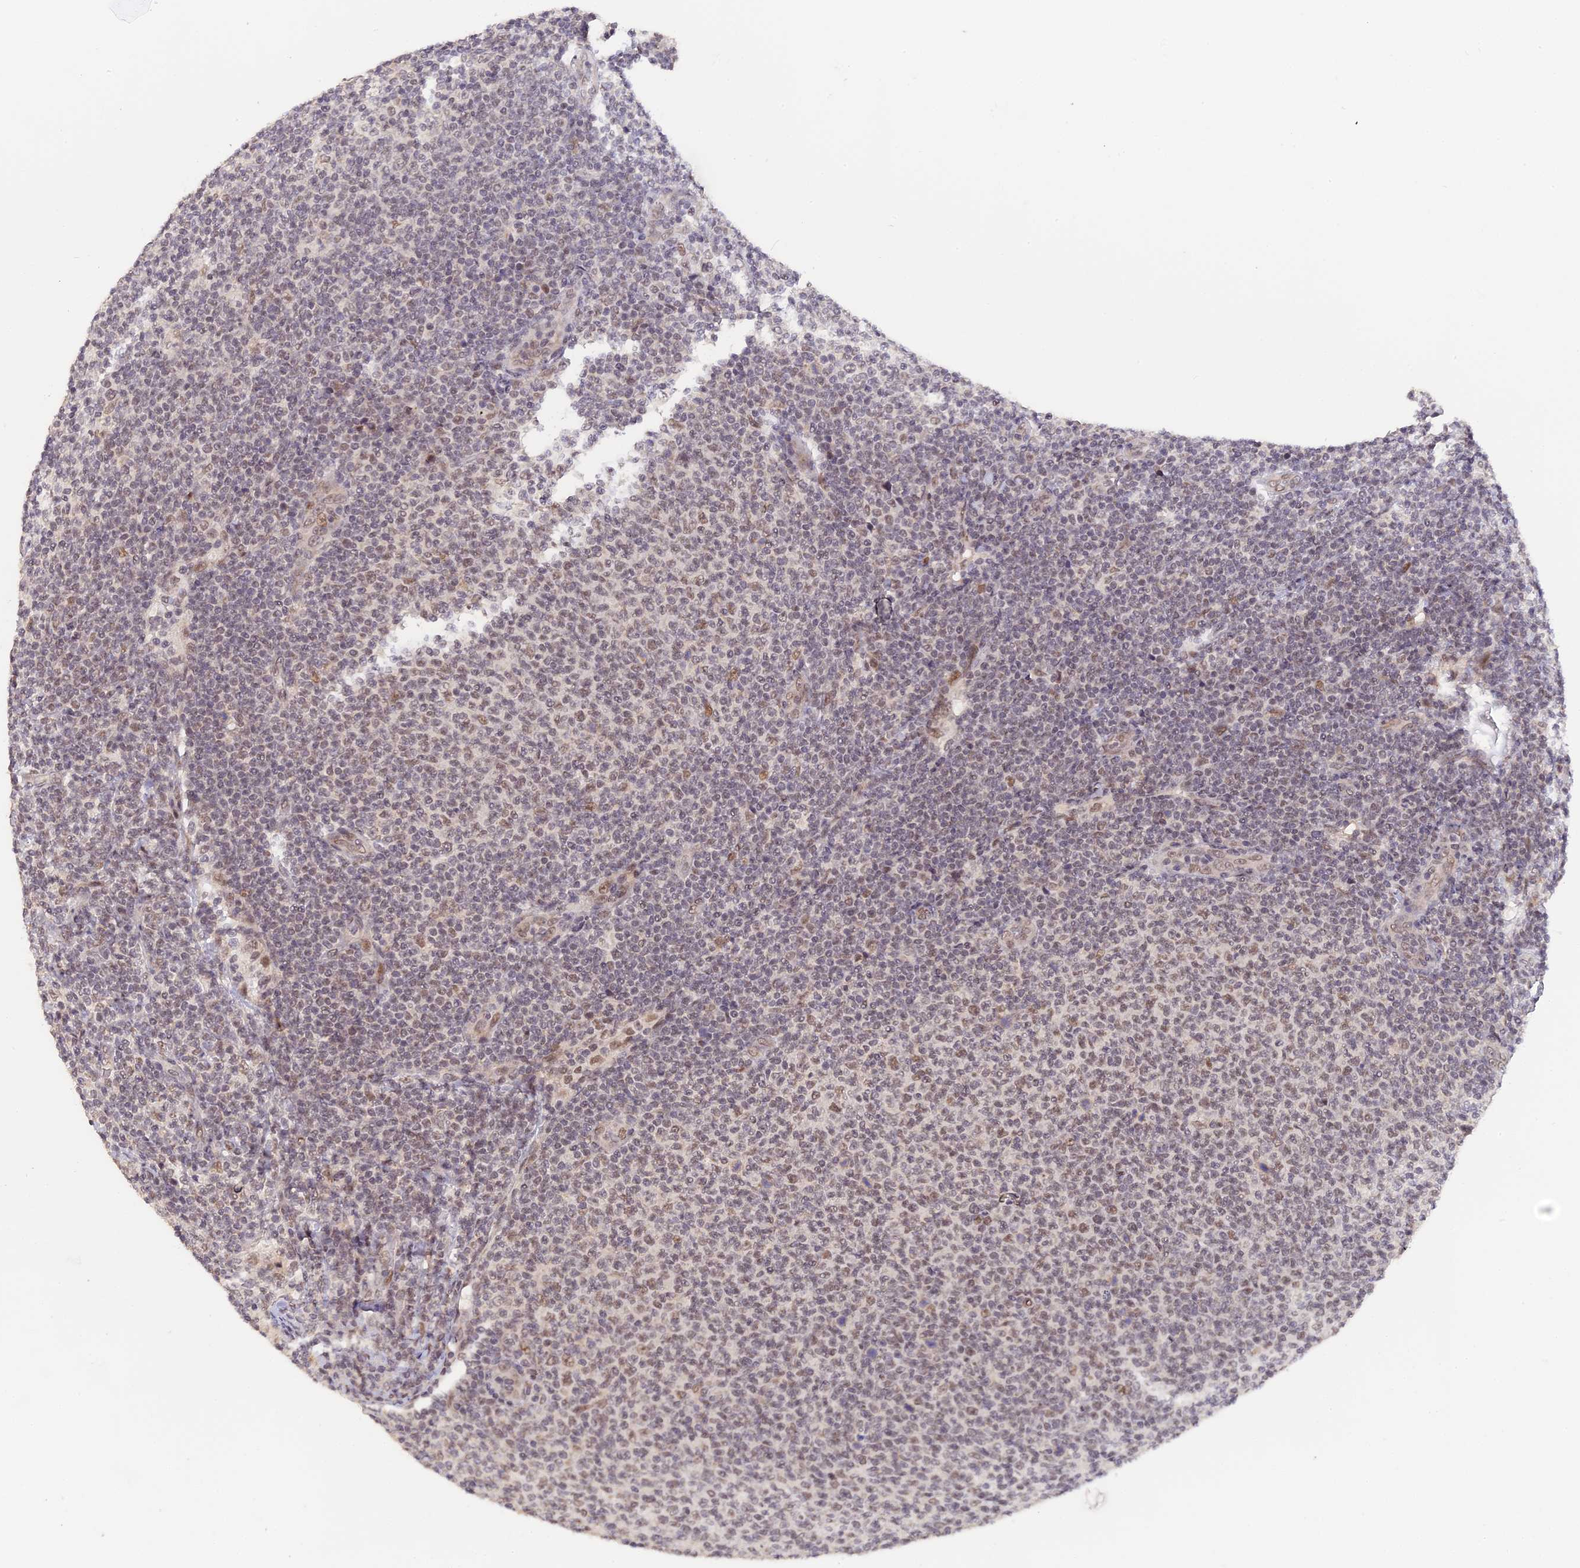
{"staining": {"intensity": "weak", "quantity": "25%-75%", "location": "nuclear"}, "tissue": "lymphoma", "cell_type": "Tumor cells", "image_type": "cancer", "snomed": [{"axis": "morphology", "description": "Malignant lymphoma, non-Hodgkin's type, Low grade"}, {"axis": "topography", "description": "Lymph node"}], "caption": "This histopathology image displays immunohistochemistry (IHC) staining of human malignant lymphoma, non-Hodgkin's type (low-grade), with low weak nuclear positivity in about 25%-75% of tumor cells.", "gene": "POLR2C", "patient": {"sex": "male", "age": 66}}